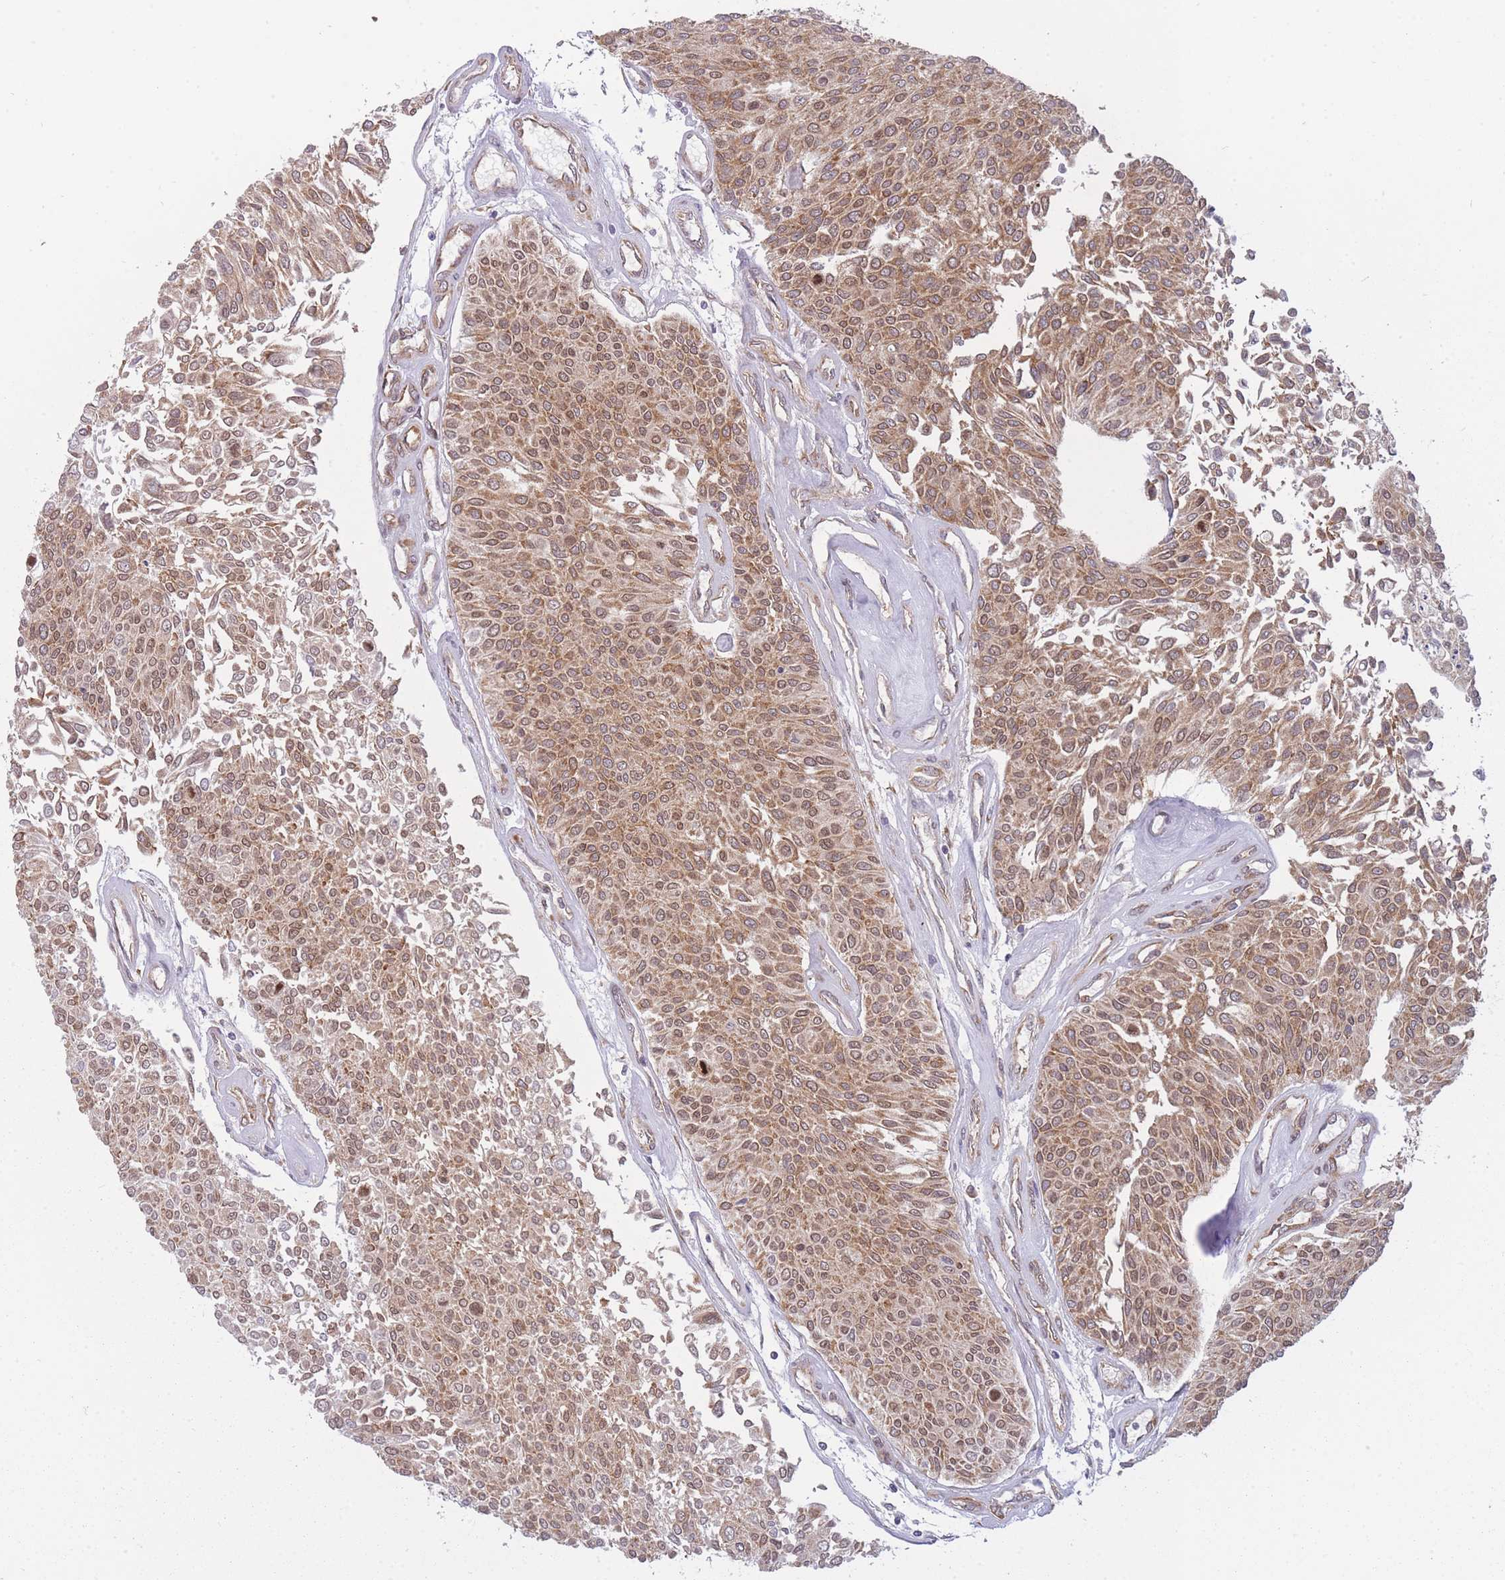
{"staining": {"intensity": "moderate", "quantity": ">75%", "location": "cytoplasmic/membranous"}, "tissue": "urothelial cancer", "cell_type": "Tumor cells", "image_type": "cancer", "snomed": [{"axis": "morphology", "description": "Urothelial carcinoma, NOS"}, {"axis": "topography", "description": "Urinary bladder"}], "caption": "Protein staining exhibits moderate cytoplasmic/membranous expression in about >75% of tumor cells in urothelial cancer. (Stains: DAB (3,3'-diaminobenzidine) in brown, nuclei in blue, Microscopy: brightfield microscopy at high magnification).", "gene": "CCDC124", "patient": {"sex": "male", "age": 55}}